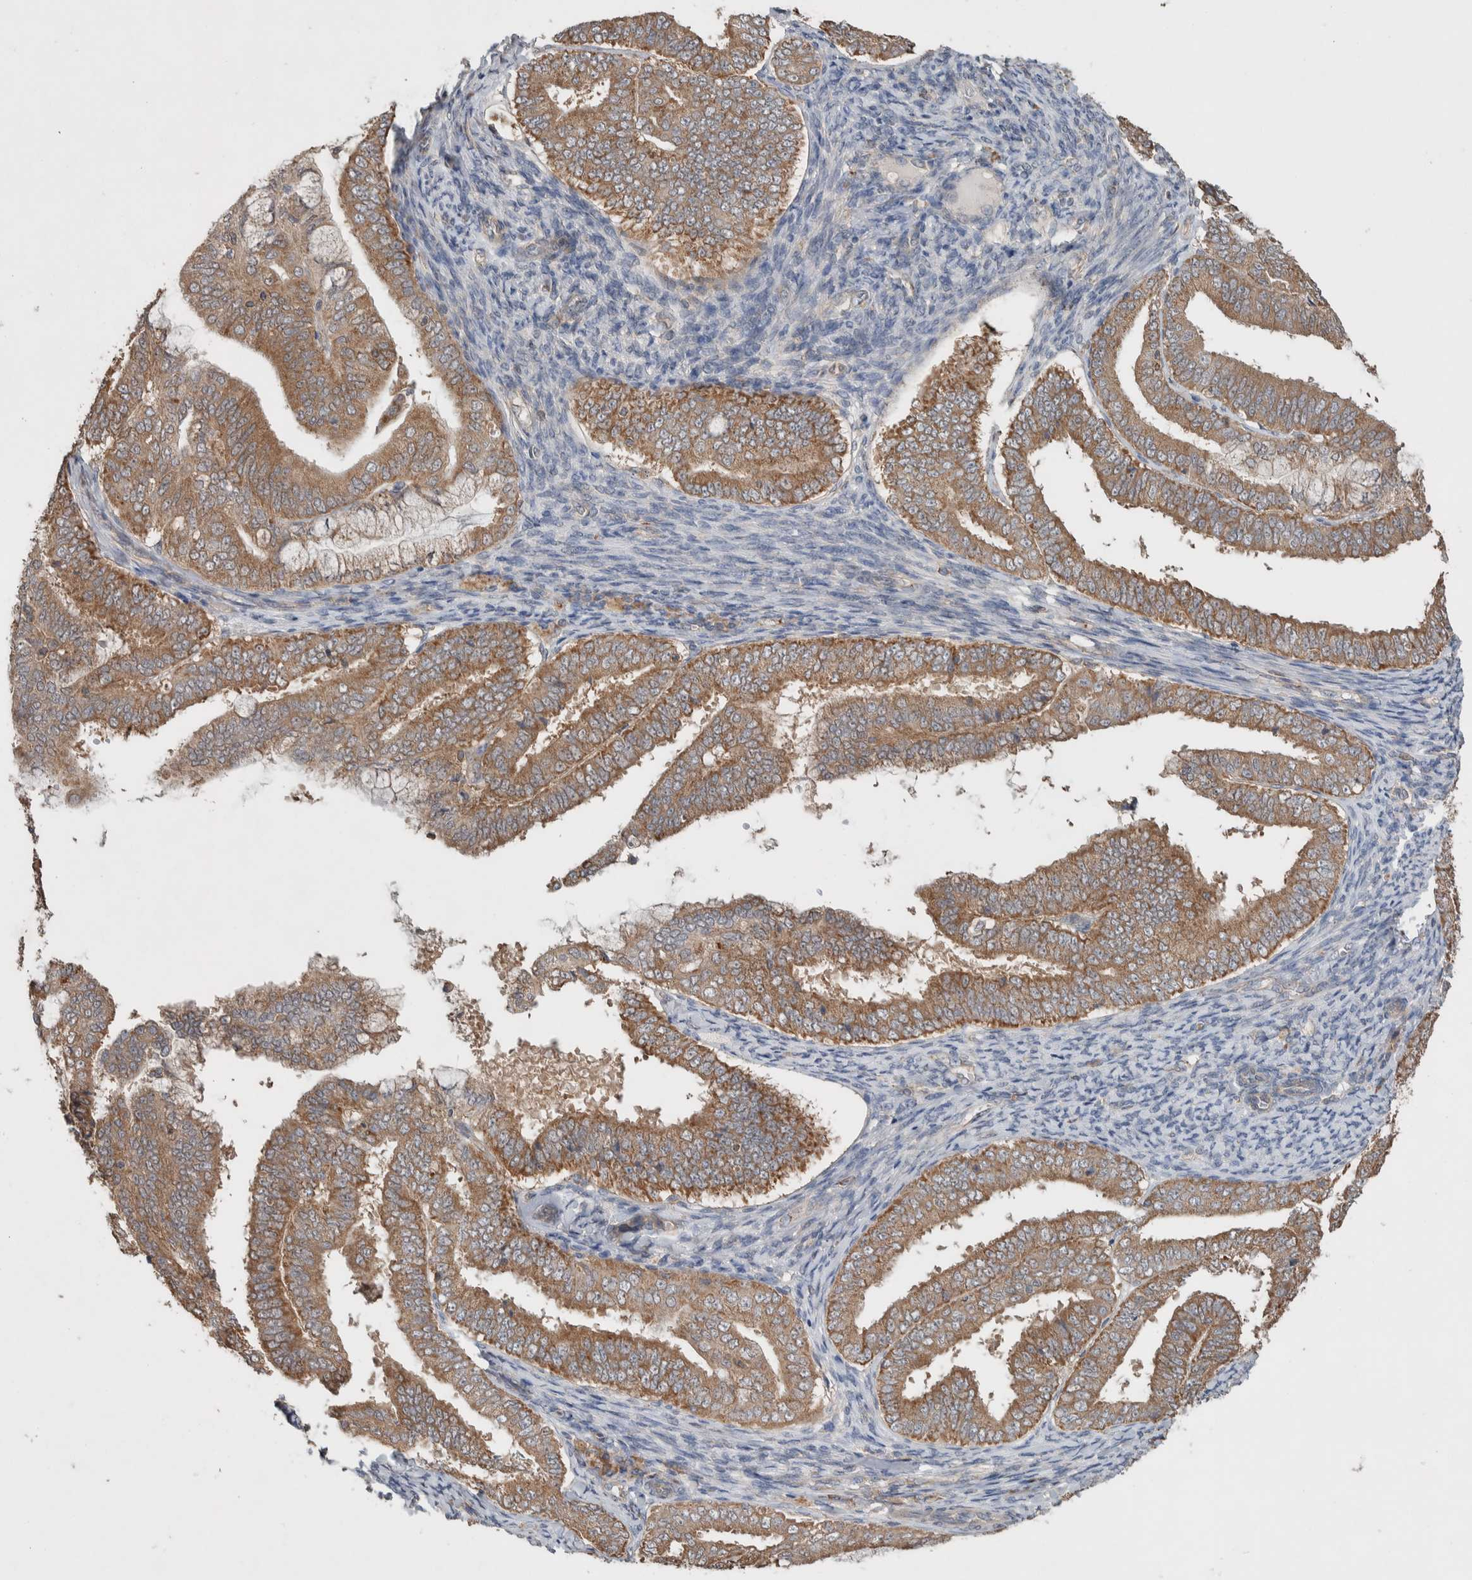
{"staining": {"intensity": "moderate", "quantity": ">75%", "location": "cytoplasmic/membranous"}, "tissue": "endometrial cancer", "cell_type": "Tumor cells", "image_type": "cancer", "snomed": [{"axis": "morphology", "description": "Adenocarcinoma, NOS"}, {"axis": "topography", "description": "Endometrium"}], "caption": "A medium amount of moderate cytoplasmic/membranous positivity is seen in about >75% of tumor cells in endometrial cancer tissue.", "gene": "DEPTOR", "patient": {"sex": "female", "age": 63}}